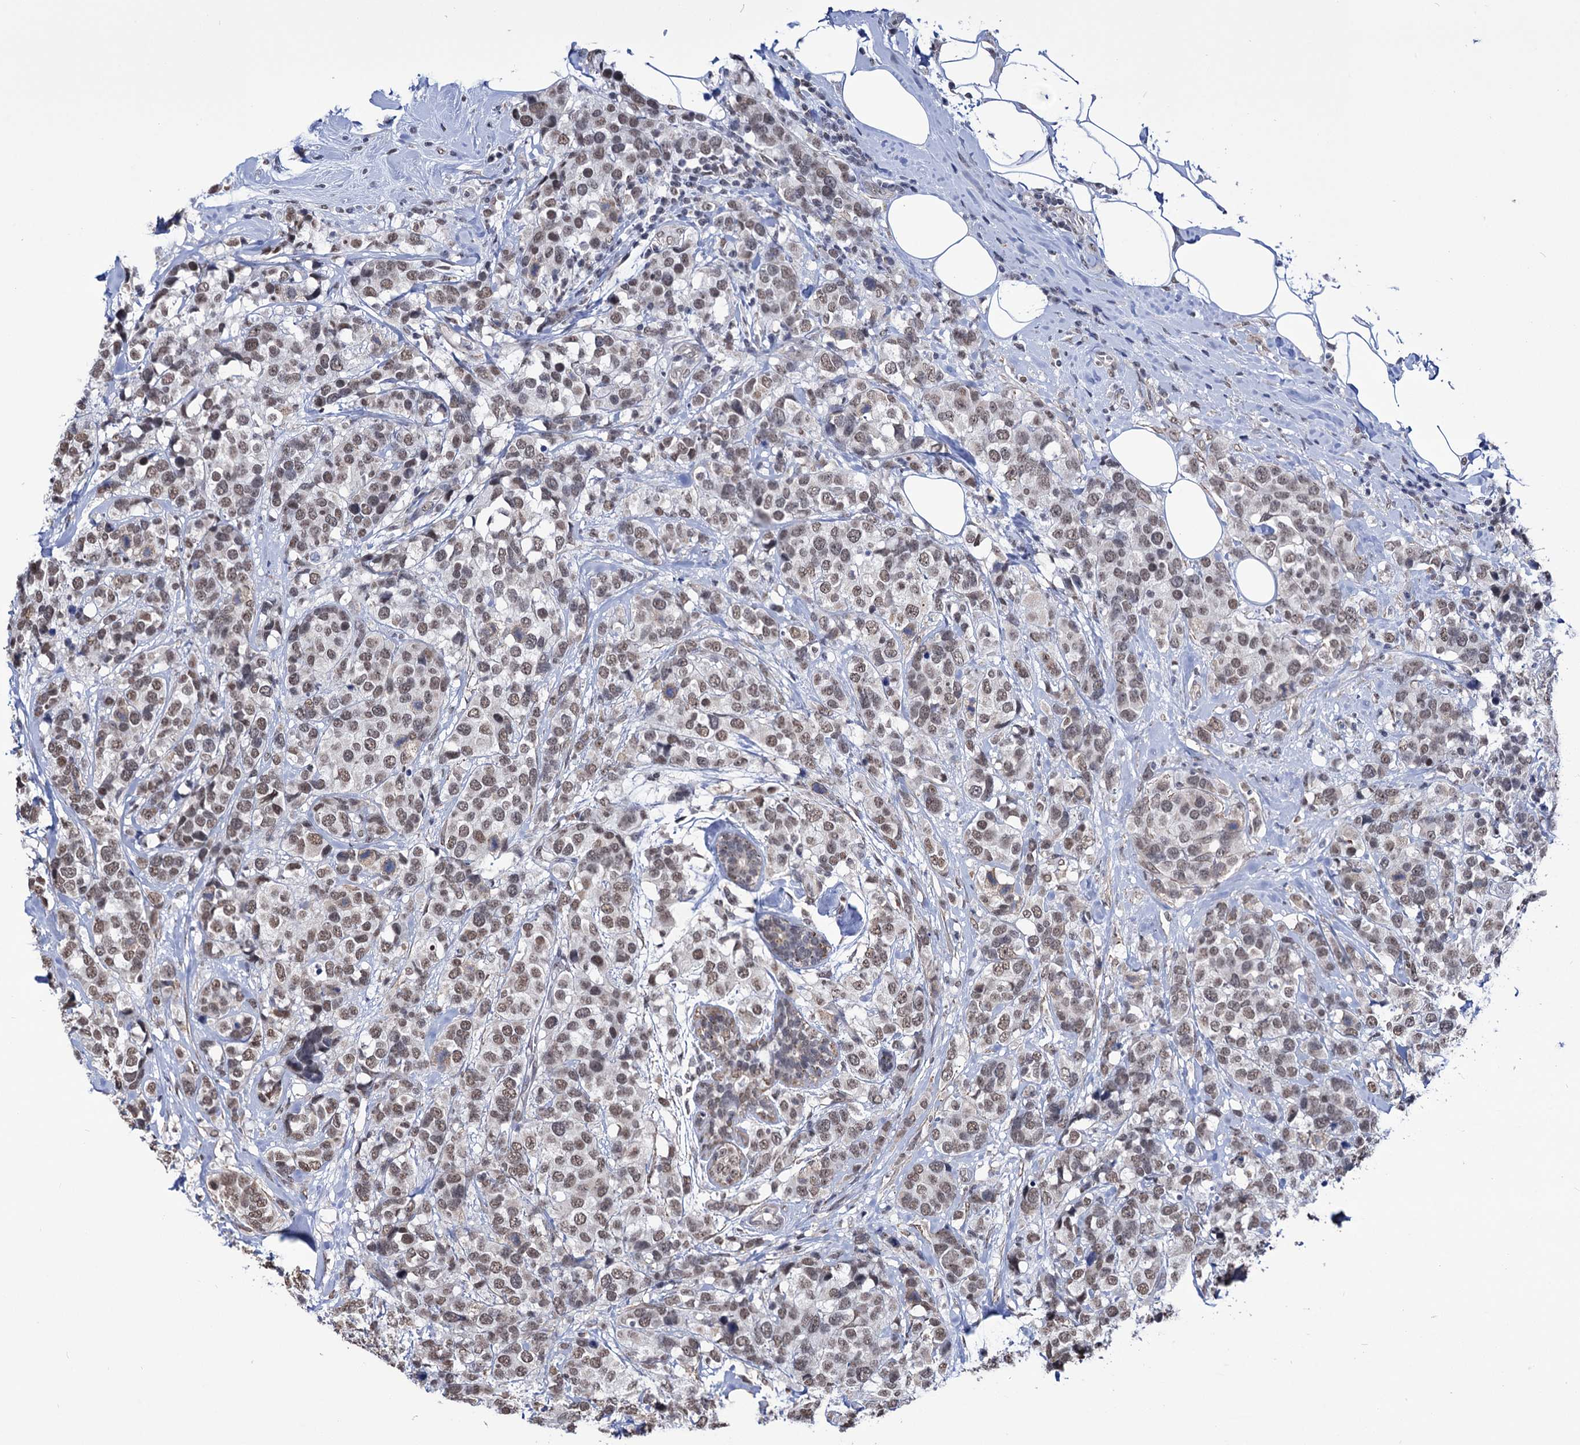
{"staining": {"intensity": "moderate", "quantity": ">75%", "location": "nuclear"}, "tissue": "breast cancer", "cell_type": "Tumor cells", "image_type": "cancer", "snomed": [{"axis": "morphology", "description": "Lobular carcinoma"}, {"axis": "topography", "description": "Breast"}], "caption": "This photomicrograph demonstrates IHC staining of human lobular carcinoma (breast), with medium moderate nuclear positivity in about >75% of tumor cells.", "gene": "ABHD10", "patient": {"sex": "female", "age": 59}}